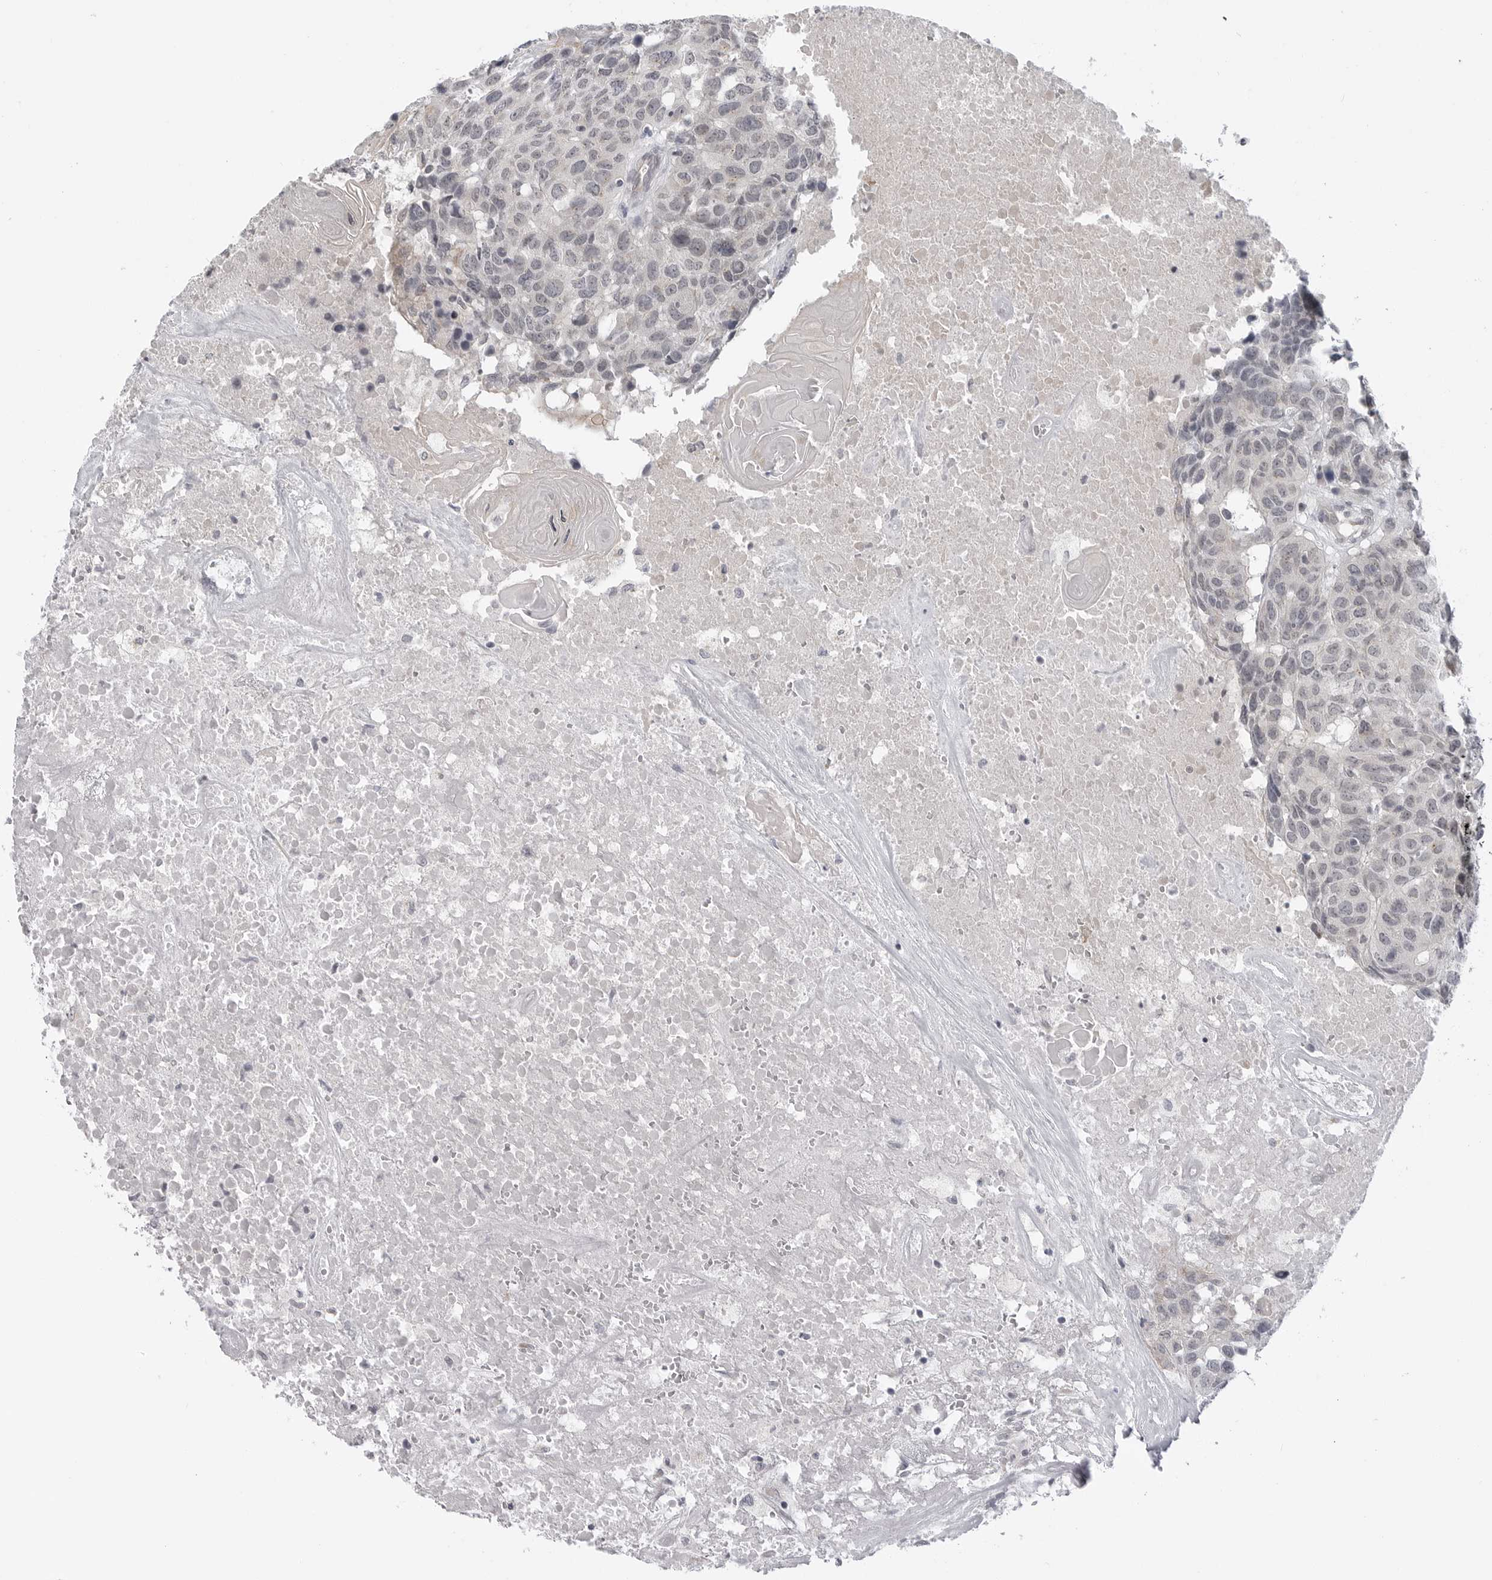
{"staining": {"intensity": "negative", "quantity": "none", "location": "none"}, "tissue": "head and neck cancer", "cell_type": "Tumor cells", "image_type": "cancer", "snomed": [{"axis": "morphology", "description": "Squamous cell carcinoma, NOS"}, {"axis": "topography", "description": "Head-Neck"}], "caption": "Immunohistochemistry (IHC) histopathology image of human head and neck cancer (squamous cell carcinoma) stained for a protein (brown), which shows no expression in tumor cells.", "gene": "LRRC45", "patient": {"sex": "male", "age": 66}}